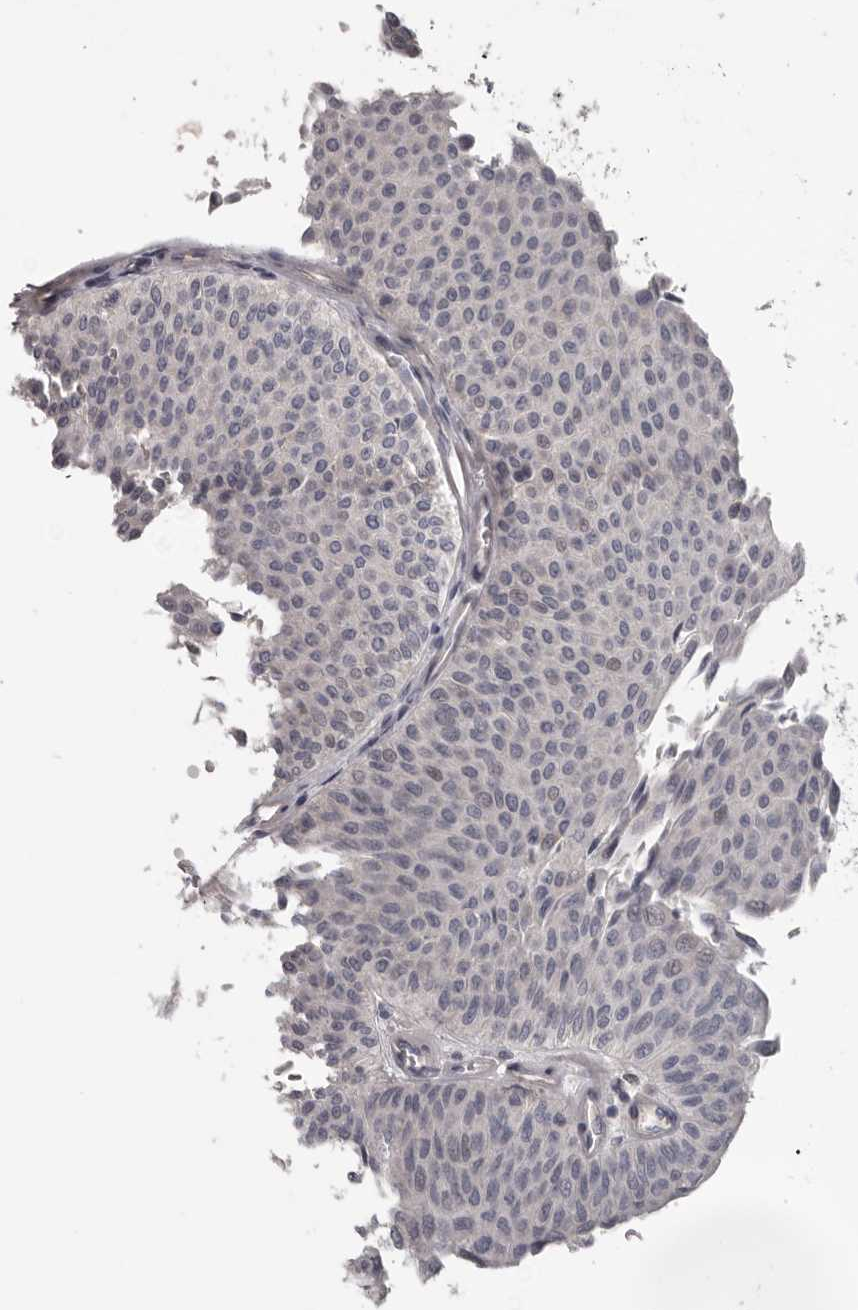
{"staining": {"intensity": "negative", "quantity": "none", "location": "none"}, "tissue": "urothelial cancer", "cell_type": "Tumor cells", "image_type": "cancer", "snomed": [{"axis": "morphology", "description": "Urothelial carcinoma, Low grade"}, {"axis": "topography", "description": "Urinary bladder"}], "caption": "Urothelial cancer was stained to show a protein in brown. There is no significant staining in tumor cells. (Stains: DAB (3,3'-diaminobenzidine) immunohistochemistry with hematoxylin counter stain, Microscopy: brightfield microscopy at high magnification).", "gene": "RNF217", "patient": {"sex": "male", "age": 78}}